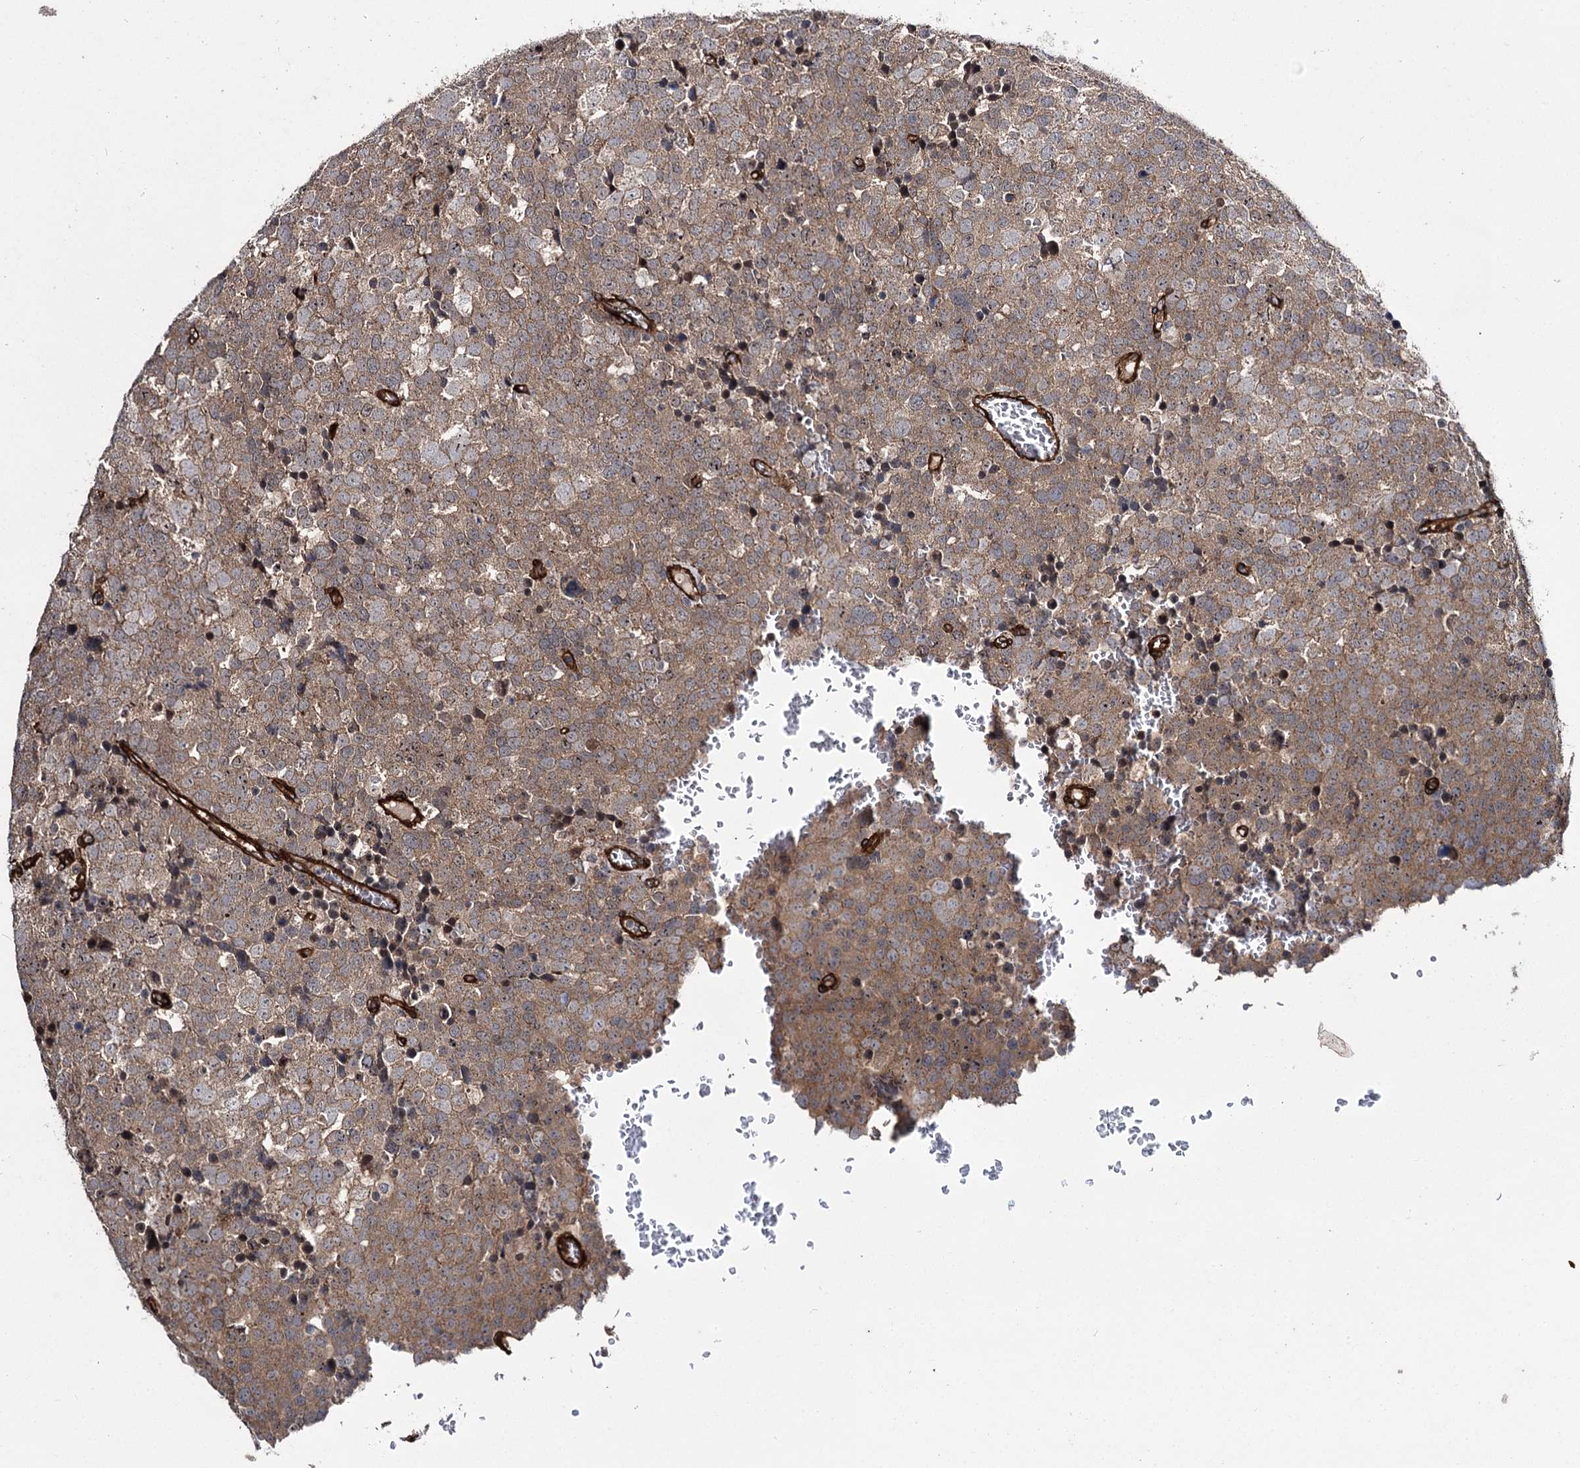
{"staining": {"intensity": "moderate", "quantity": ">75%", "location": "cytoplasmic/membranous"}, "tissue": "testis cancer", "cell_type": "Tumor cells", "image_type": "cancer", "snomed": [{"axis": "morphology", "description": "Seminoma, NOS"}, {"axis": "topography", "description": "Testis"}], "caption": "The micrograph reveals a brown stain indicating the presence of a protein in the cytoplasmic/membranous of tumor cells in testis cancer (seminoma). (DAB (3,3'-diaminobenzidine) IHC, brown staining for protein, blue staining for nuclei).", "gene": "MYO1C", "patient": {"sex": "male", "age": 71}}